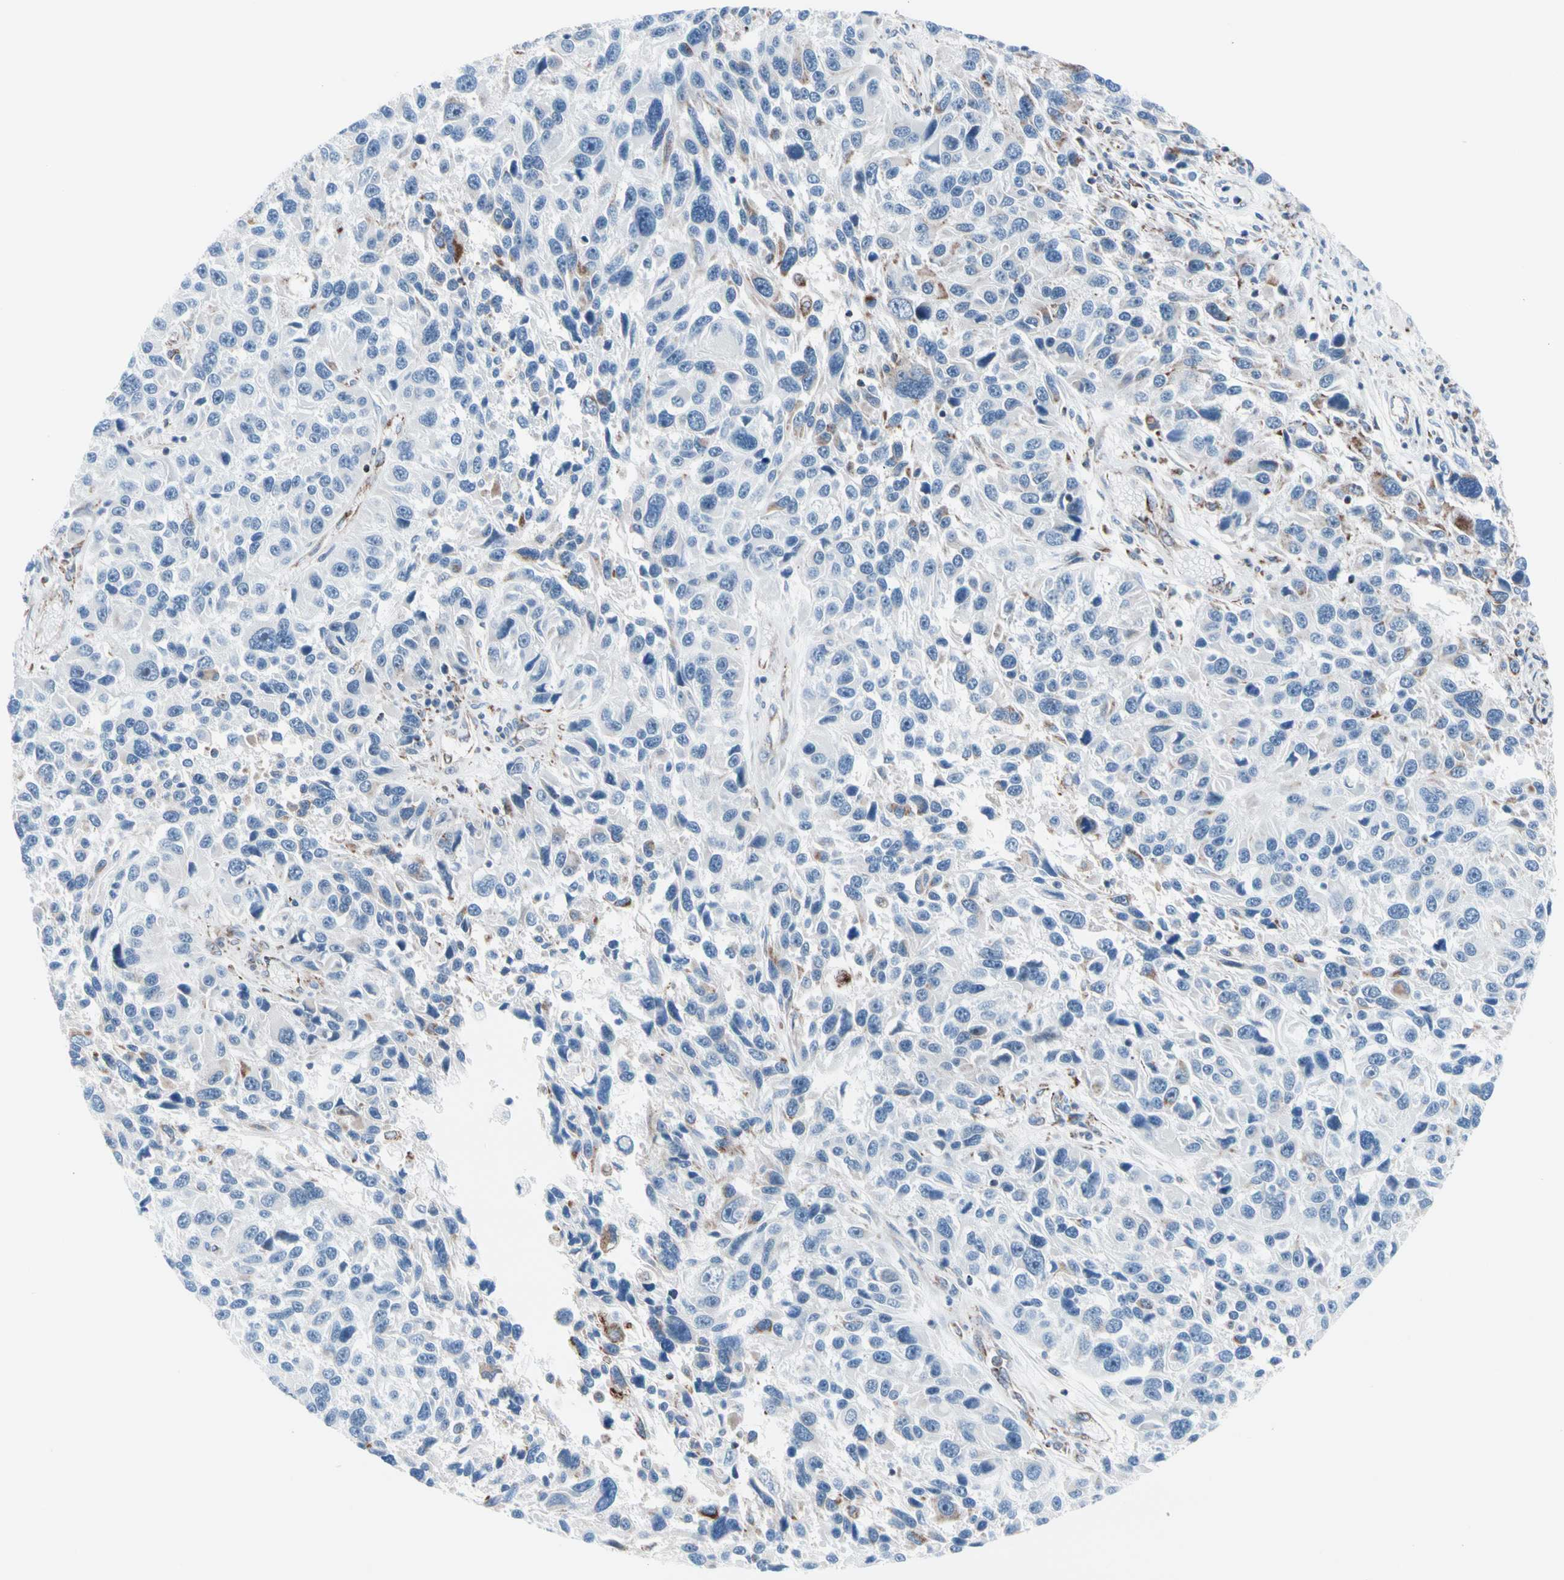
{"staining": {"intensity": "moderate", "quantity": "<25%", "location": "cytoplasmic/membranous"}, "tissue": "melanoma", "cell_type": "Tumor cells", "image_type": "cancer", "snomed": [{"axis": "morphology", "description": "Malignant melanoma, NOS"}, {"axis": "topography", "description": "Skin"}], "caption": "Moderate cytoplasmic/membranous protein staining is present in about <25% of tumor cells in melanoma. The protein is stained brown, and the nuclei are stained in blue (DAB (3,3'-diaminobenzidine) IHC with brightfield microscopy, high magnification).", "gene": "HK1", "patient": {"sex": "male", "age": 53}}